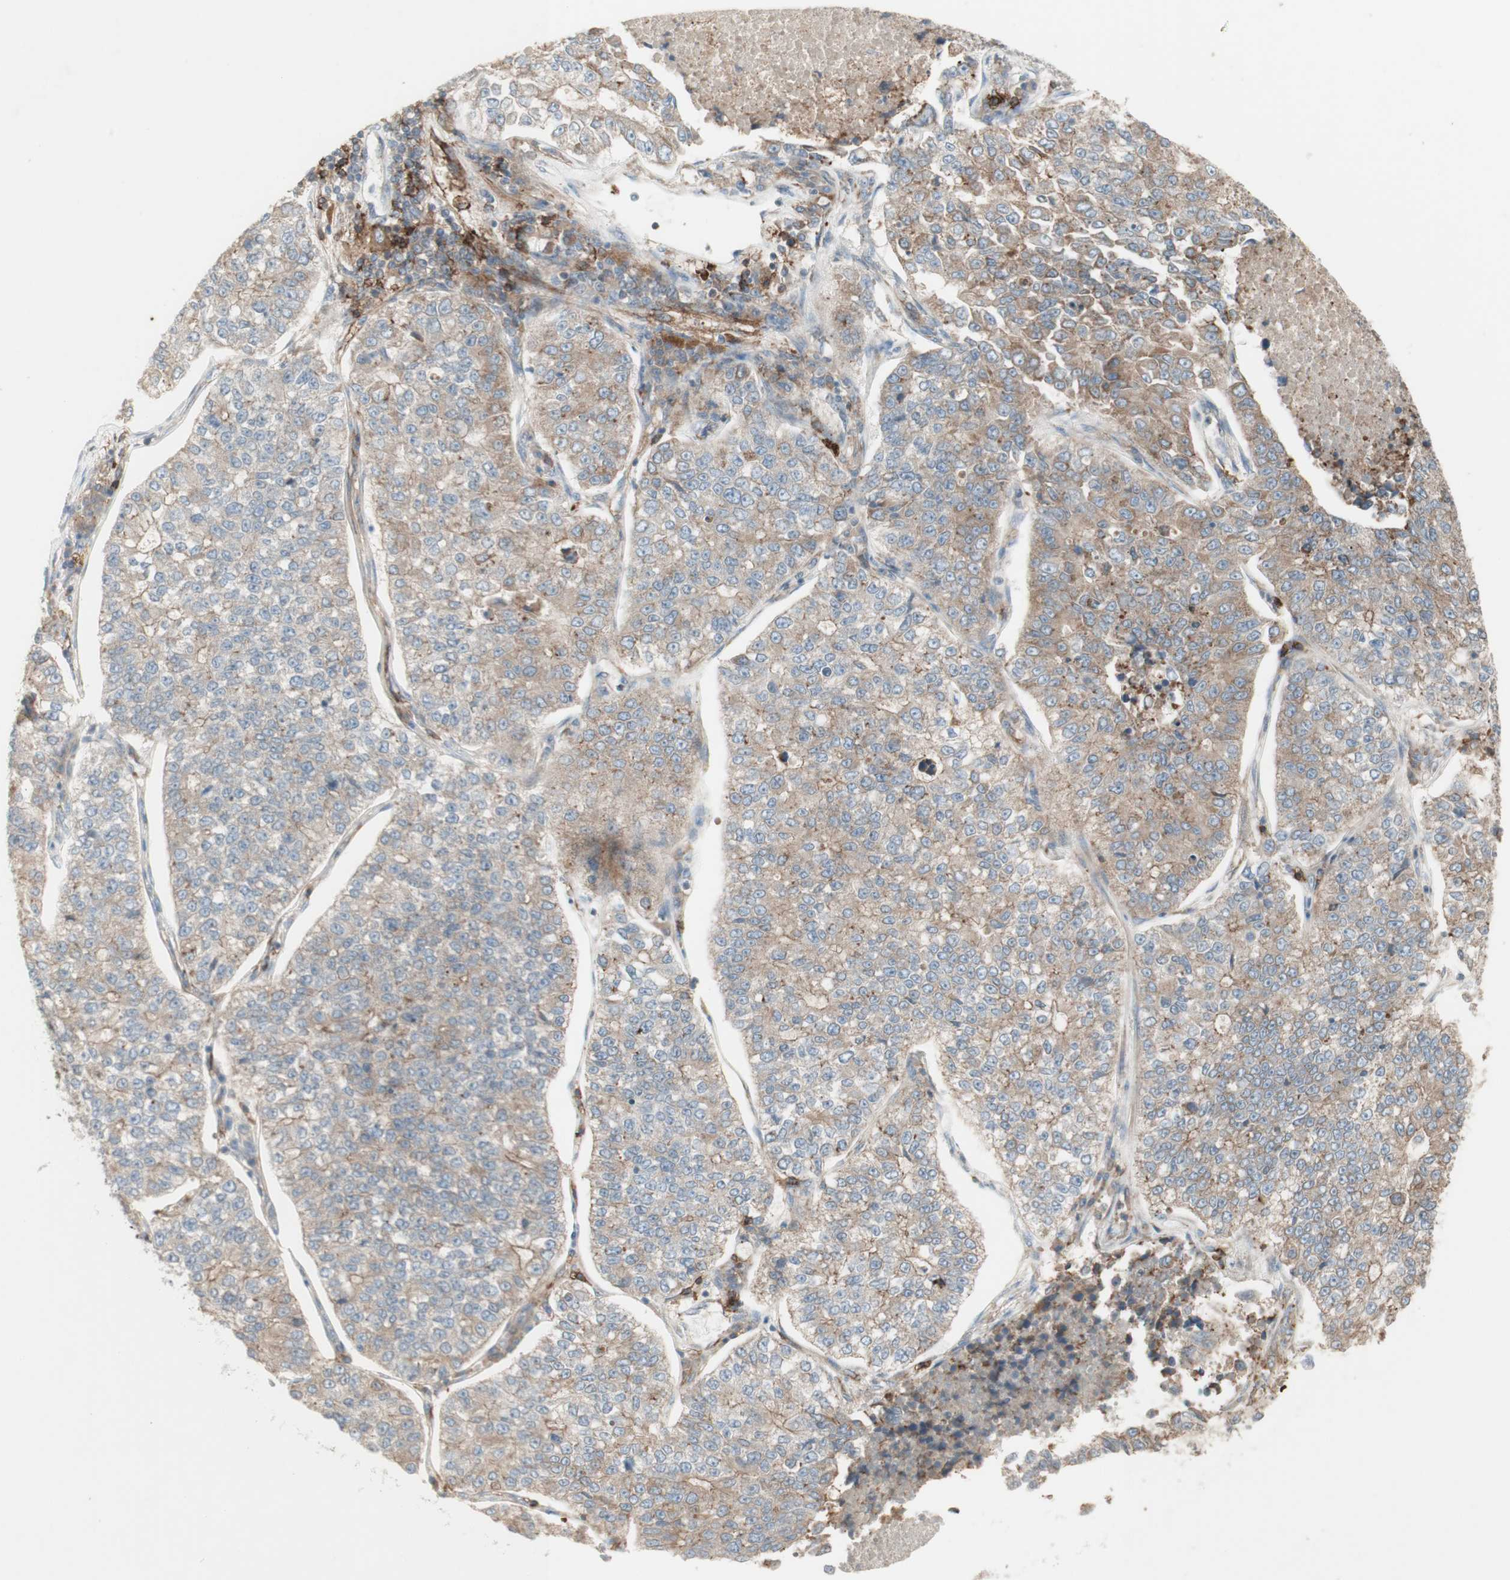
{"staining": {"intensity": "weak", "quantity": "25%-75%", "location": "cytoplasmic/membranous"}, "tissue": "lung cancer", "cell_type": "Tumor cells", "image_type": "cancer", "snomed": [{"axis": "morphology", "description": "Adenocarcinoma, NOS"}, {"axis": "topography", "description": "Lung"}], "caption": "Tumor cells display low levels of weak cytoplasmic/membranous positivity in approximately 25%-75% of cells in human lung cancer.", "gene": "PTGER4", "patient": {"sex": "male", "age": 49}}